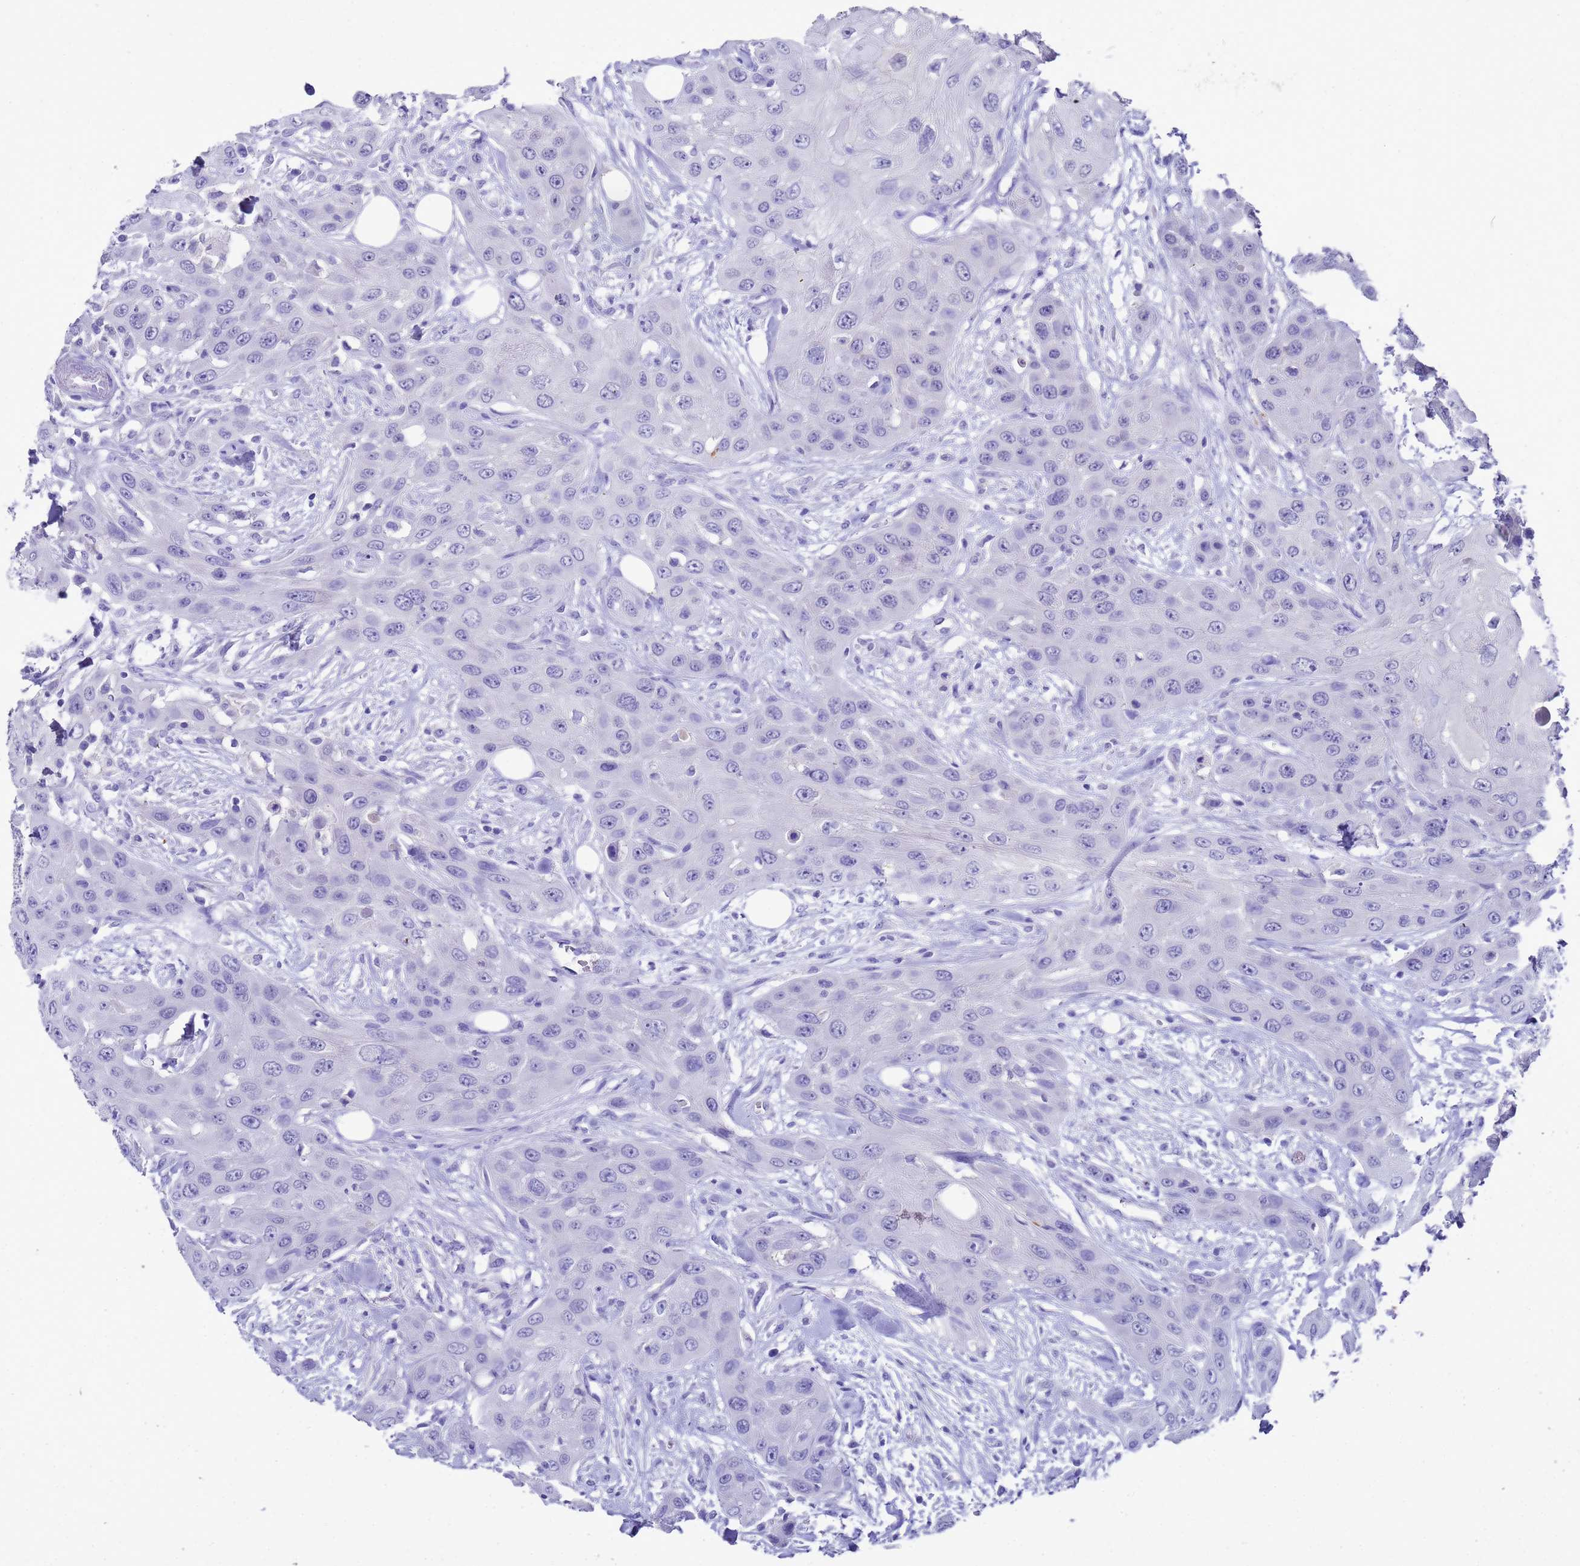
{"staining": {"intensity": "negative", "quantity": "none", "location": "none"}, "tissue": "head and neck cancer", "cell_type": "Tumor cells", "image_type": "cancer", "snomed": [{"axis": "morphology", "description": "Squamous cell carcinoma, NOS"}, {"axis": "topography", "description": "Head-Neck"}], "caption": "A histopathology image of human head and neck cancer is negative for staining in tumor cells.", "gene": "MS4A13", "patient": {"sex": "male", "age": 81}}